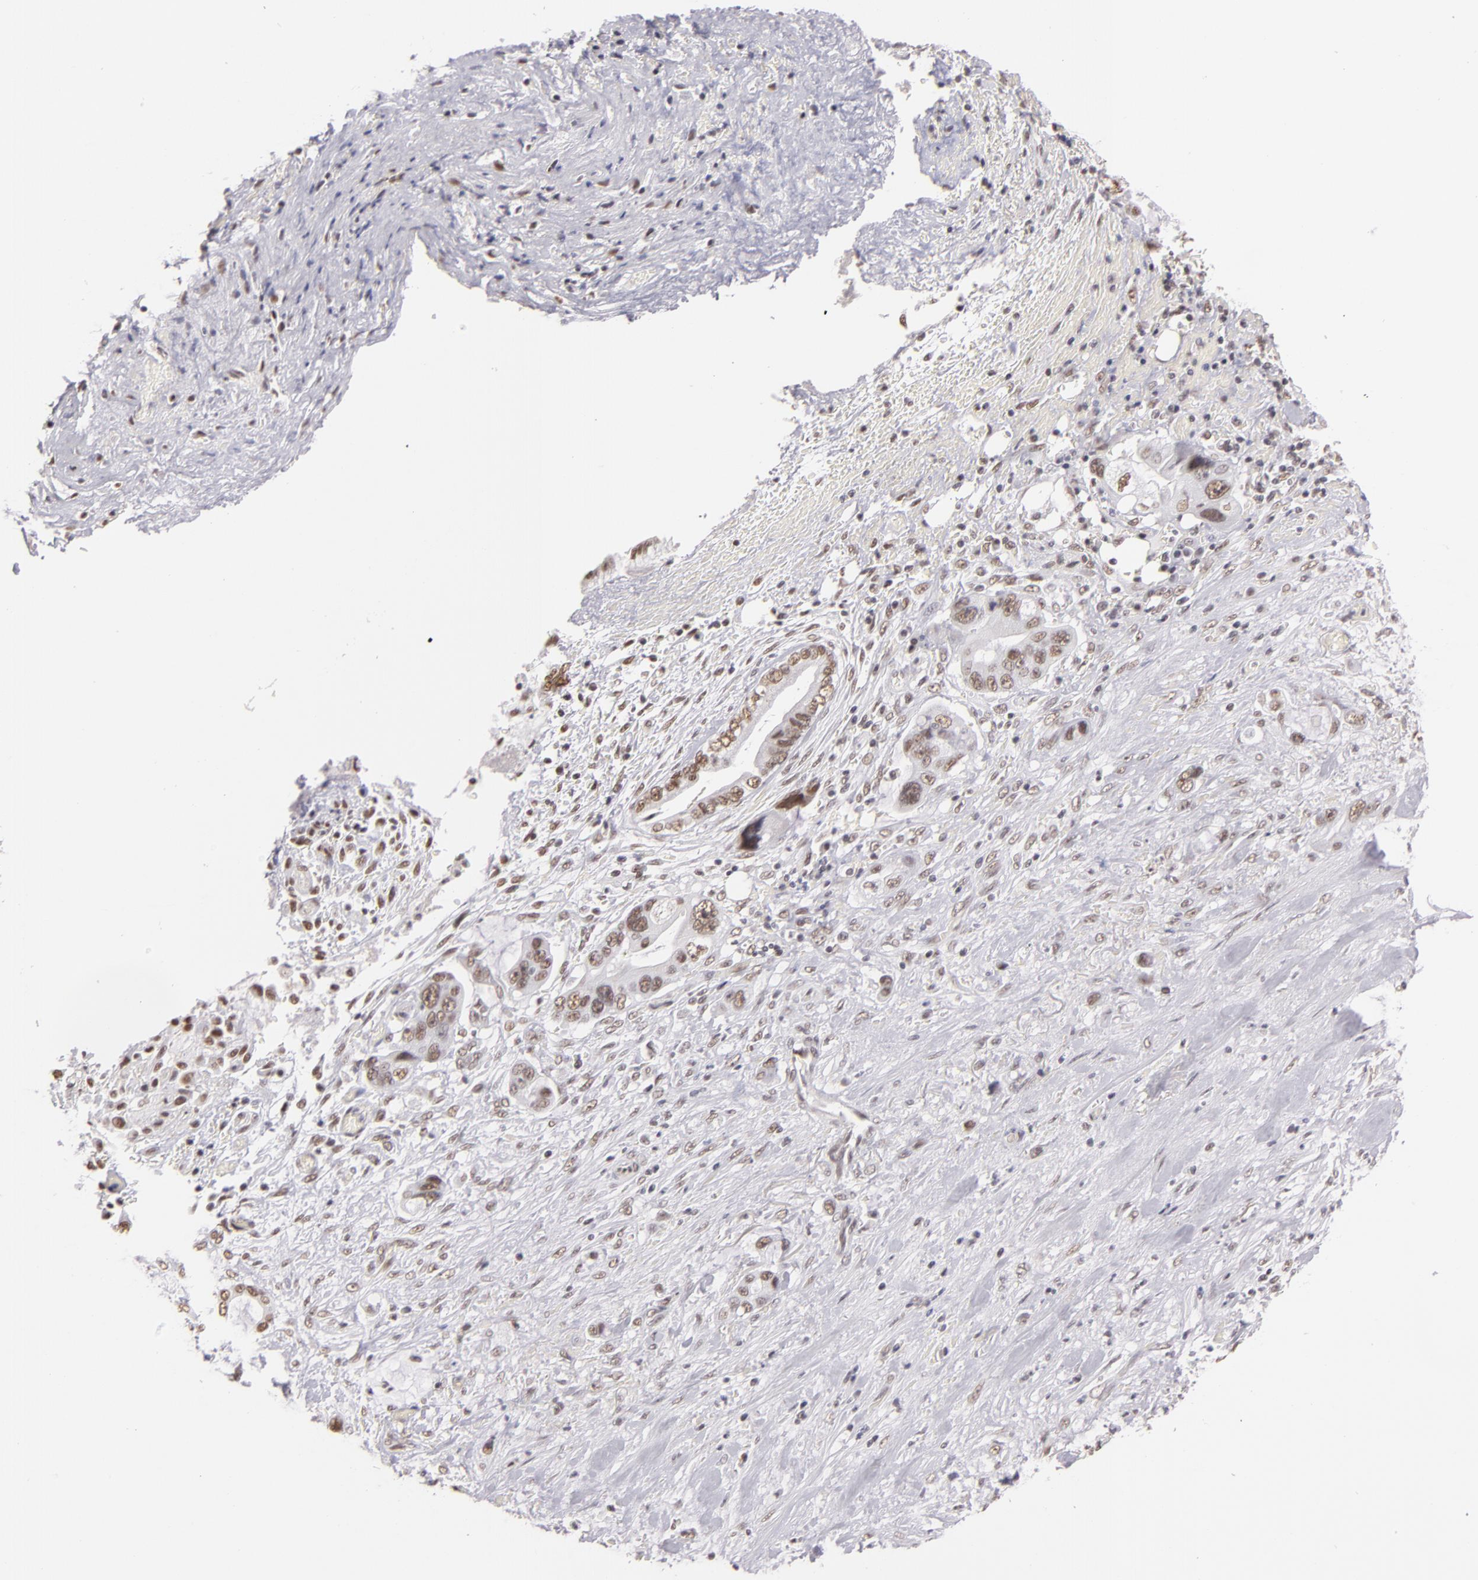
{"staining": {"intensity": "weak", "quantity": ">75%", "location": "nuclear"}, "tissue": "pancreatic cancer", "cell_type": "Tumor cells", "image_type": "cancer", "snomed": [{"axis": "morphology", "description": "Adenocarcinoma, NOS"}, {"axis": "topography", "description": "Pancreas"}, {"axis": "topography", "description": "Stomach, upper"}], "caption": "There is low levels of weak nuclear staining in tumor cells of pancreatic cancer, as demonstrated by immunohistochemical staining (brown color).", "gene": "INTS6", "patient": {"sex": "male", "age": 77}}